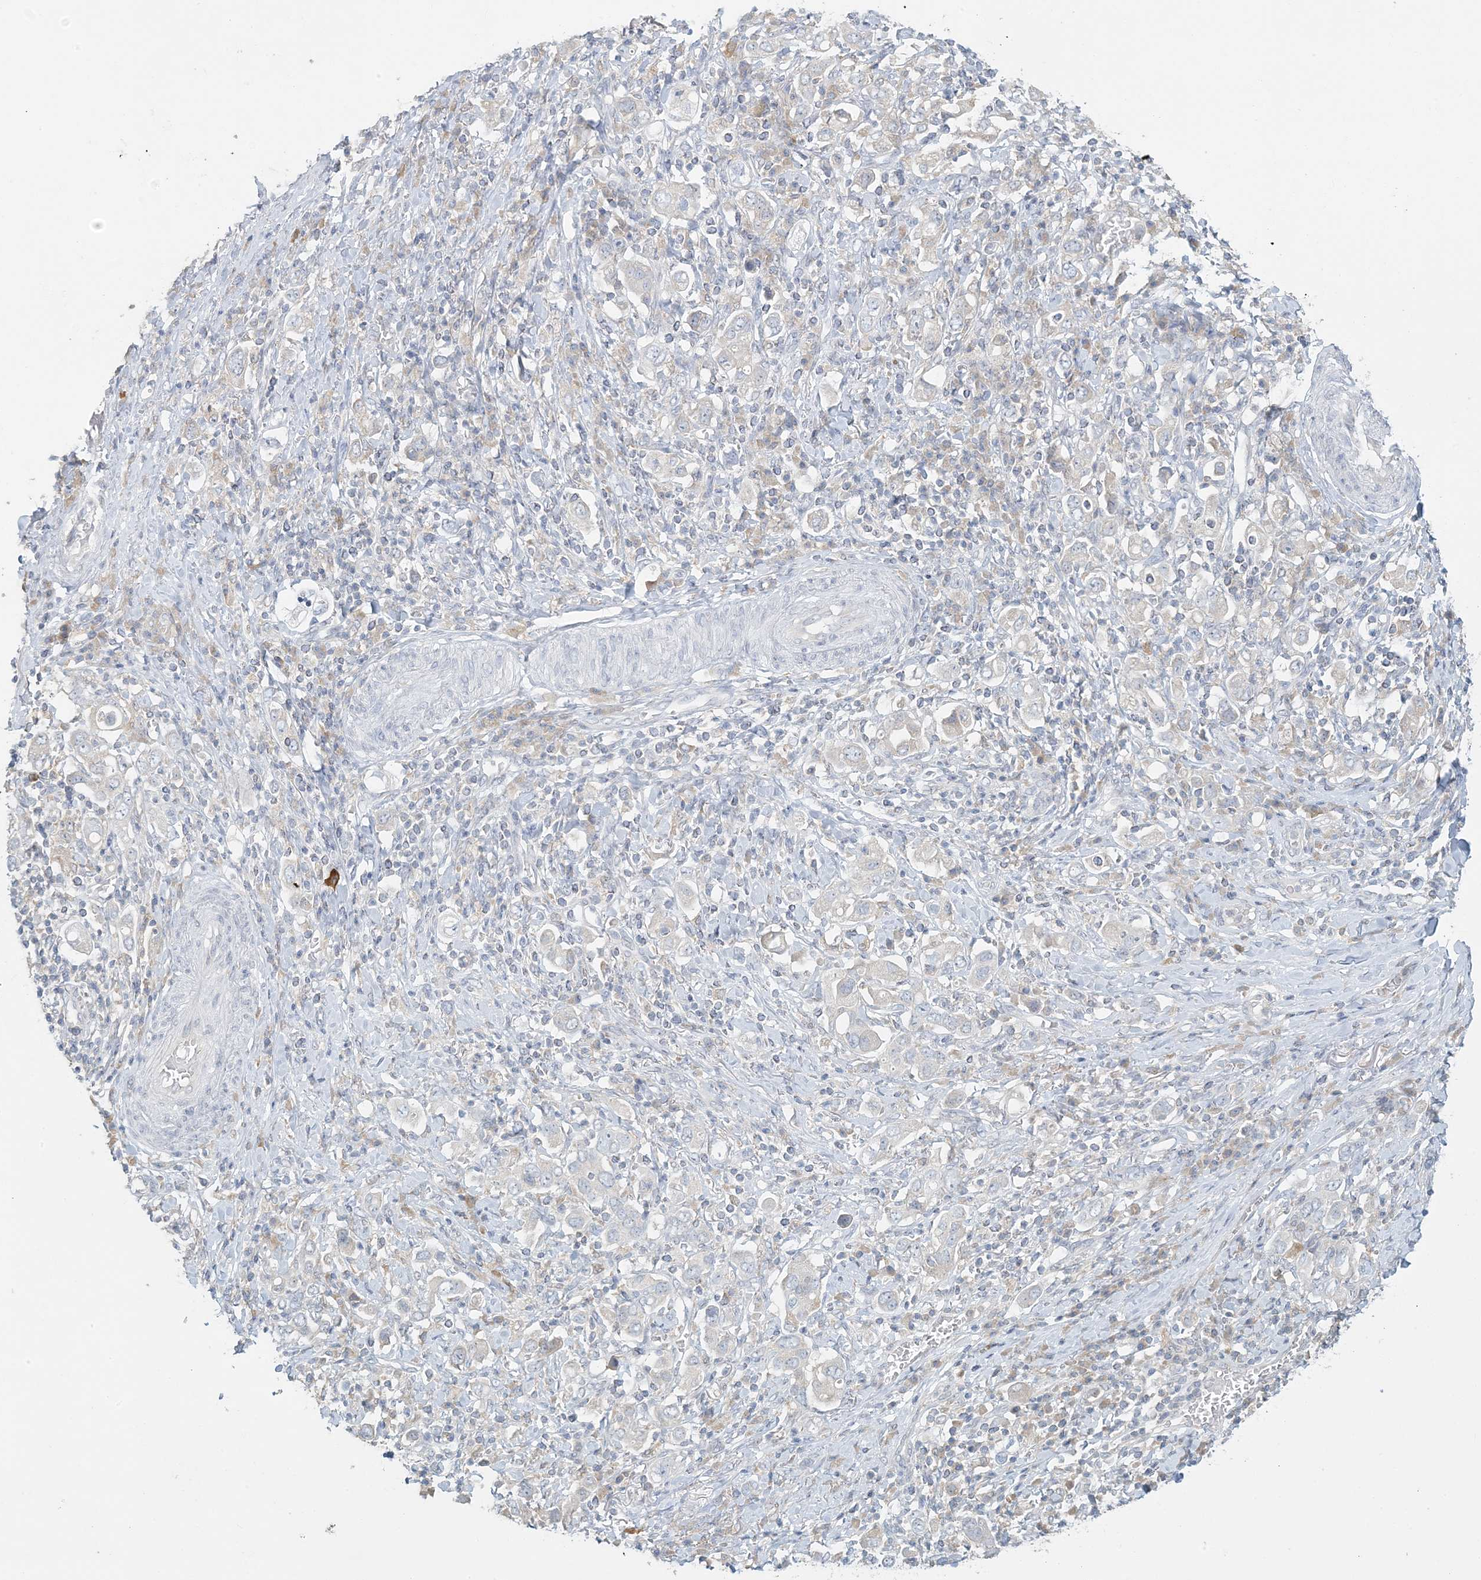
{"staining": {"intensity": "negative", "quantity": "none", "location": "none"}, "tissue": "stomach cancer", "cell_type": "Tumor cells", "image_type": "cancer", "snomed": [{"axis": "morphology", "description": "Adenocarcinoma, NOS"}, {"axis": "topography", "description": "Stomach, upper"}], "caption": "The immunohistochemistry micrograph has no significant staining in tumor cells of adenocarcinoma (stomach) tissue.", "gene": "EEFSEC", "patient": {"sex": "male", "age": 62}}